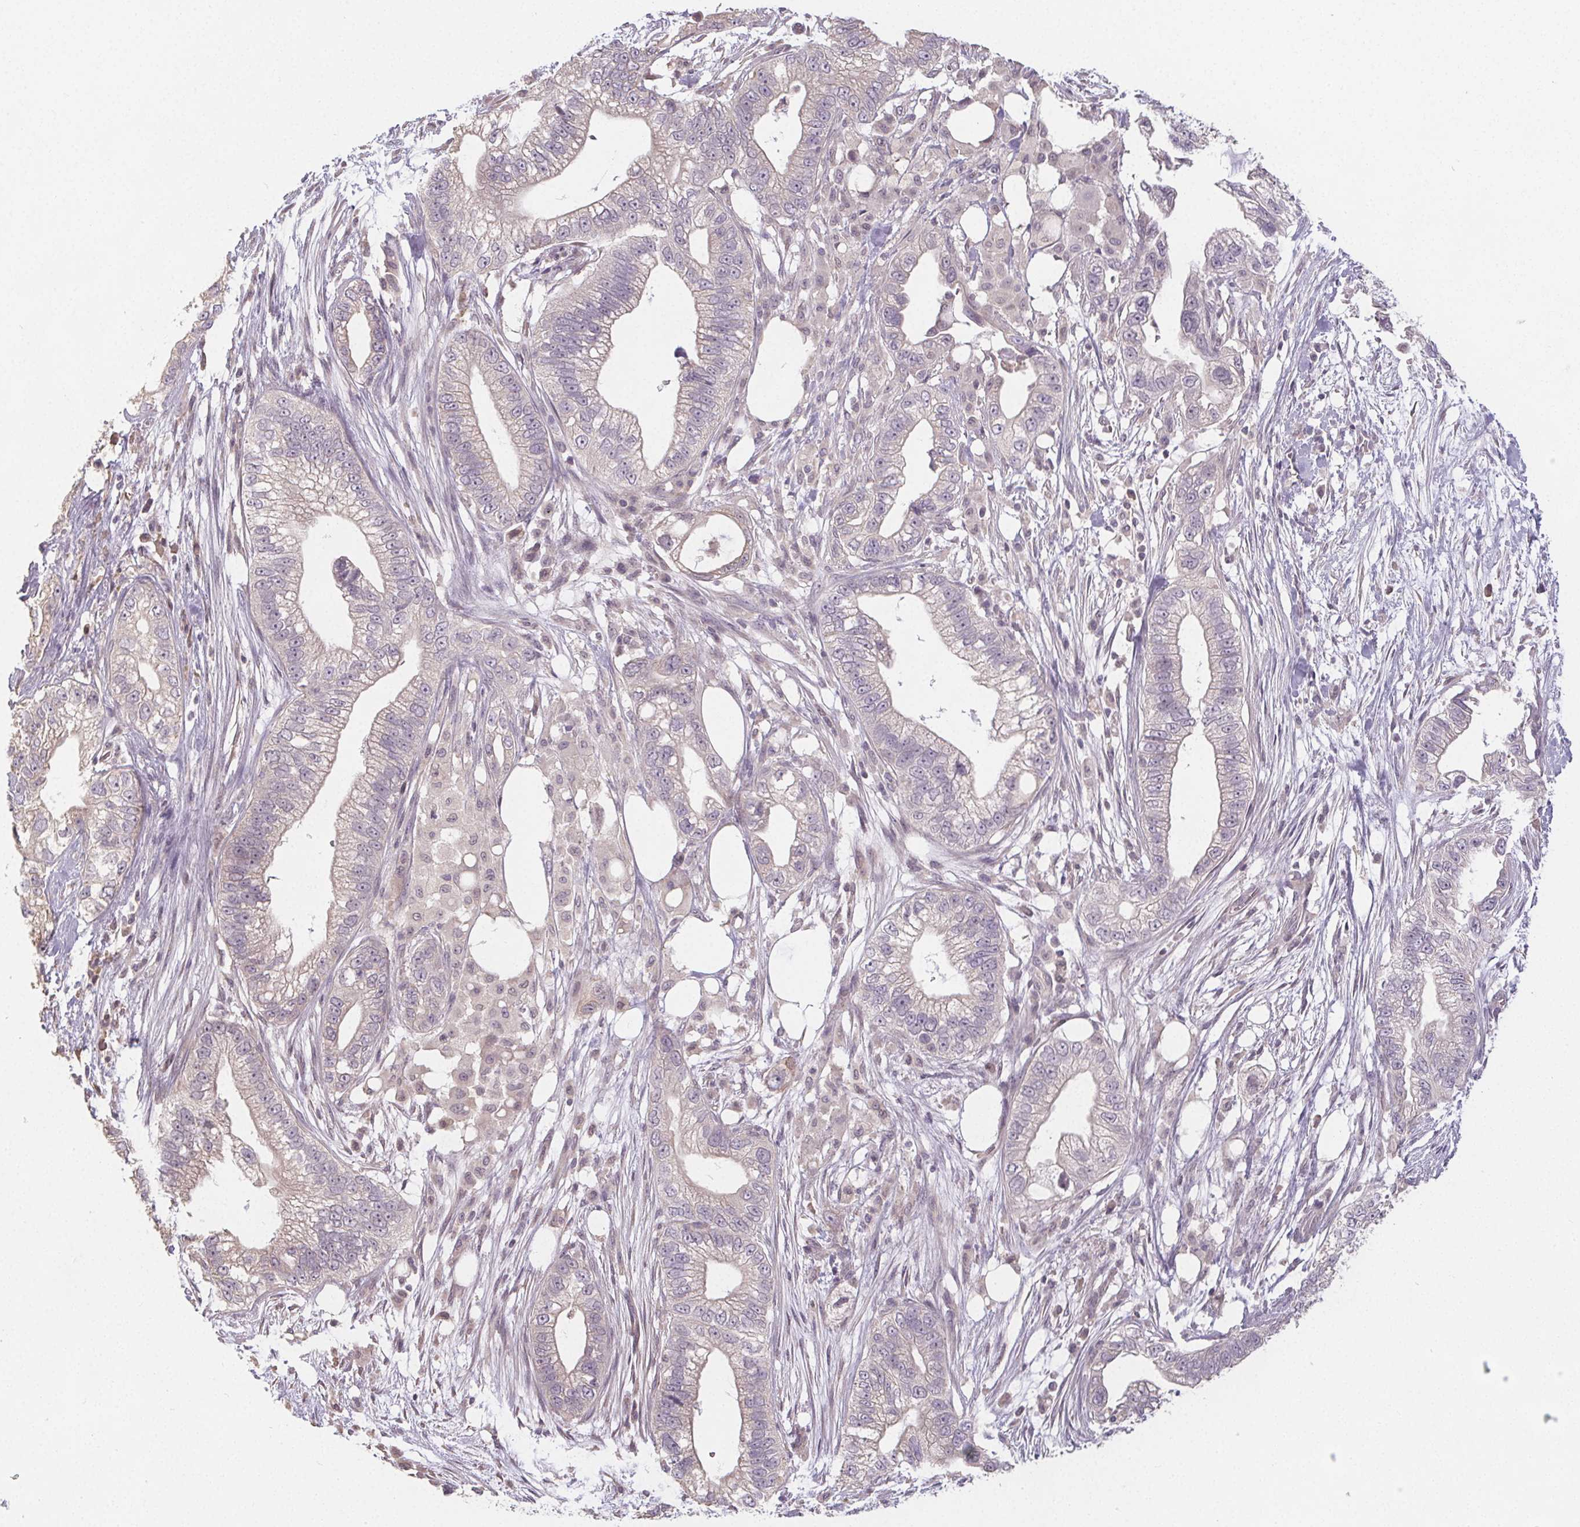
{"staining": {"intensity": "negative", "quantity": "none", "location": "none"}, "tissue": "pancreatic cancer", "cell_type": "Tumor cells", "image_type": "cancer", "snomed": [{"axis": "morphology", "description": "Adenocarcinoma, NOS"}, {"axis": "topography", "description": "Pancreas"}], "caption": "This photomicrograph is of pancreatic adenocarcinoma stained with immunohistochemistry (IHC) to label a protein in brown with the nuclei are counter-stained blue. There is no positivity in tumor cells. (DAB (3,3'-diaminobenzidine) IHC with hematoxylin counter stain).", "gene": "SLC26A2", "patient": {"sex": "male", "age": 70}}